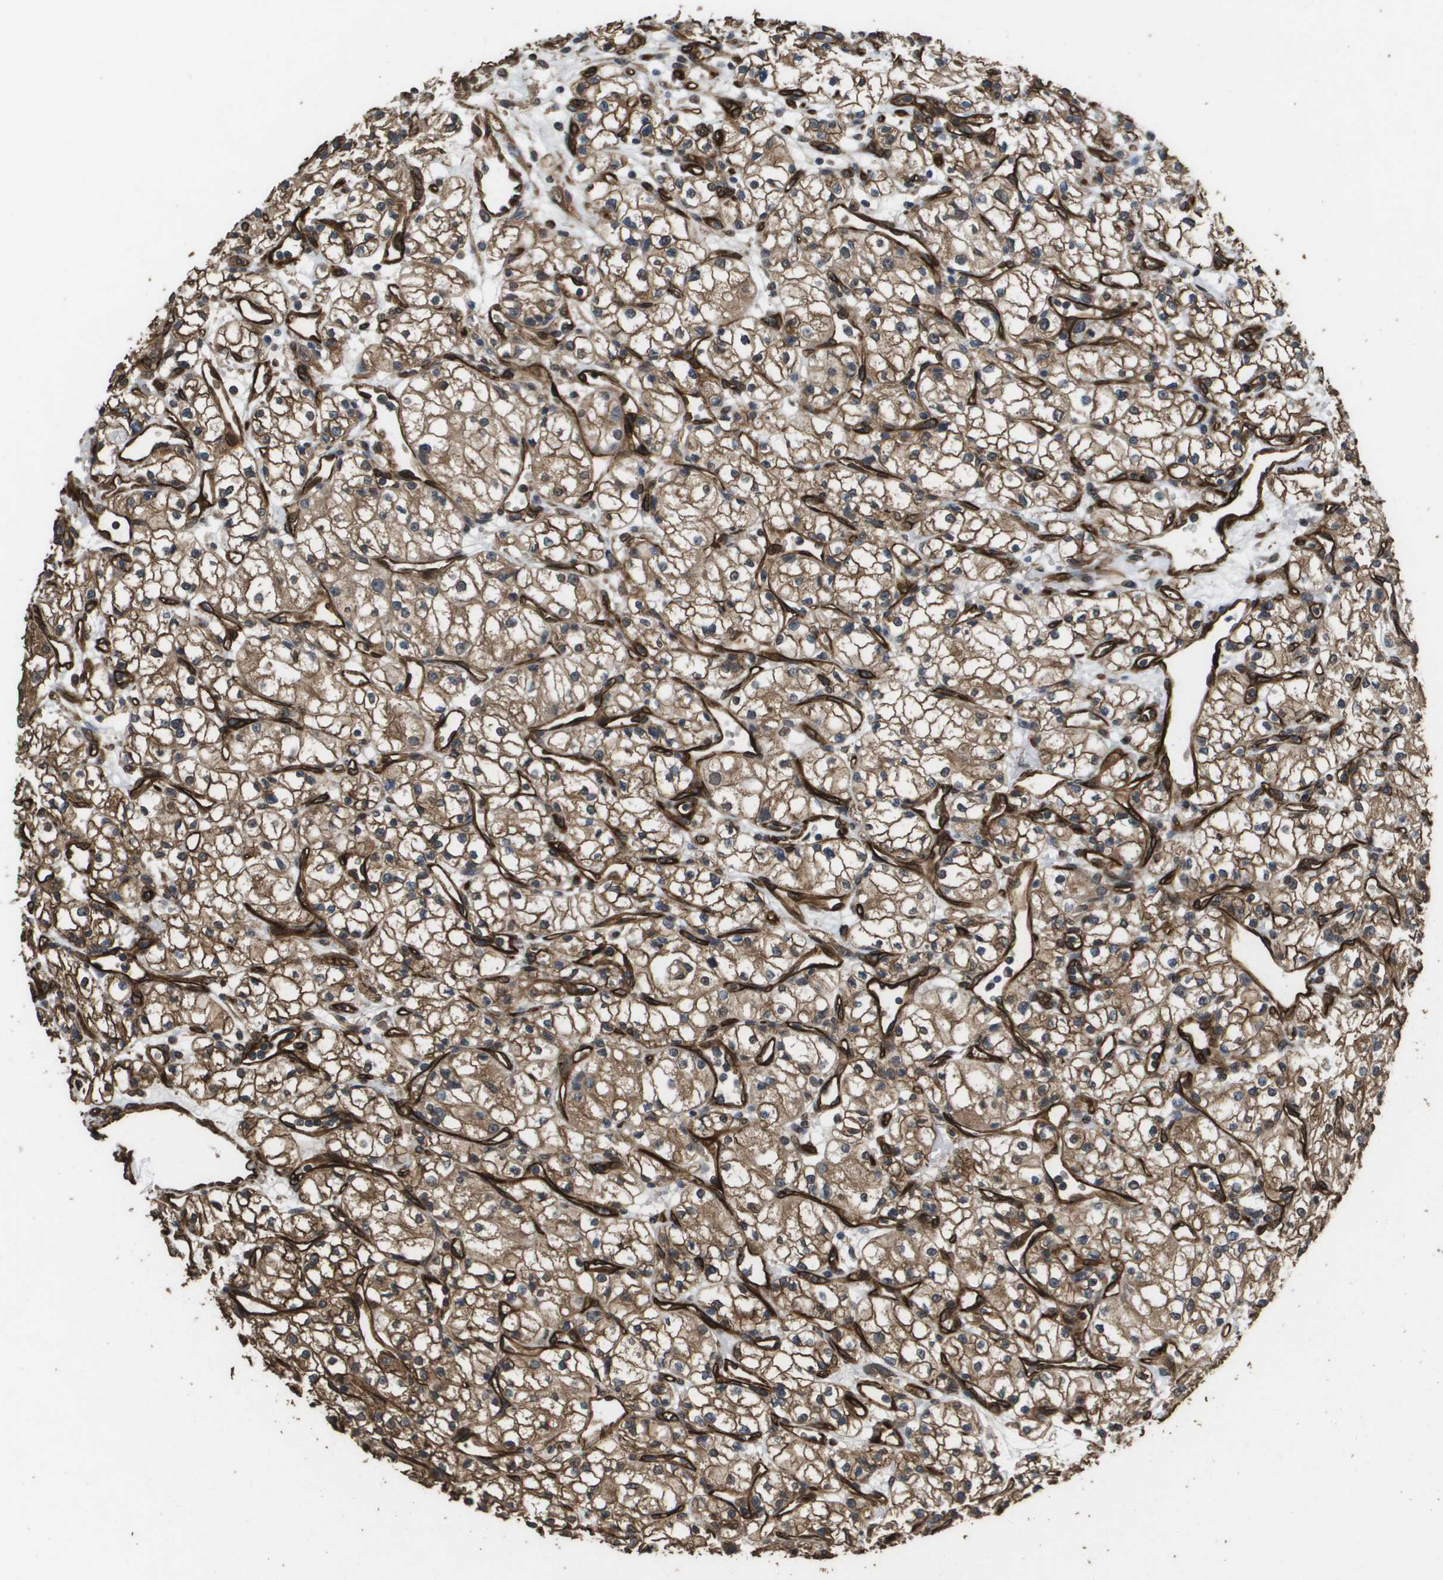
{"staining": {"intensity": "moderate", "quantity": ">75%", "location": "cytoplasmic/membranous"}, "tissue": "renal cancer", "cell_type": "Tumor cells", "image_type": "cancer", "snomed": [{"axis": "morphology", "description": "Normal tissue, NOS"}, {"axis": "morphology", "description": "Adenocarcinoma, NOS"}, {"axis": "topography", "description": "Kidney"}], "caption": "Renal adenocarcinoma tissue demonstrates moderate cytoplasmic/membranous staining in approximately >75% of tumor cells, visualized by immunohistochemistry.", "gene": "AAMP", "patient": {"sex": "male", "age": 59}}